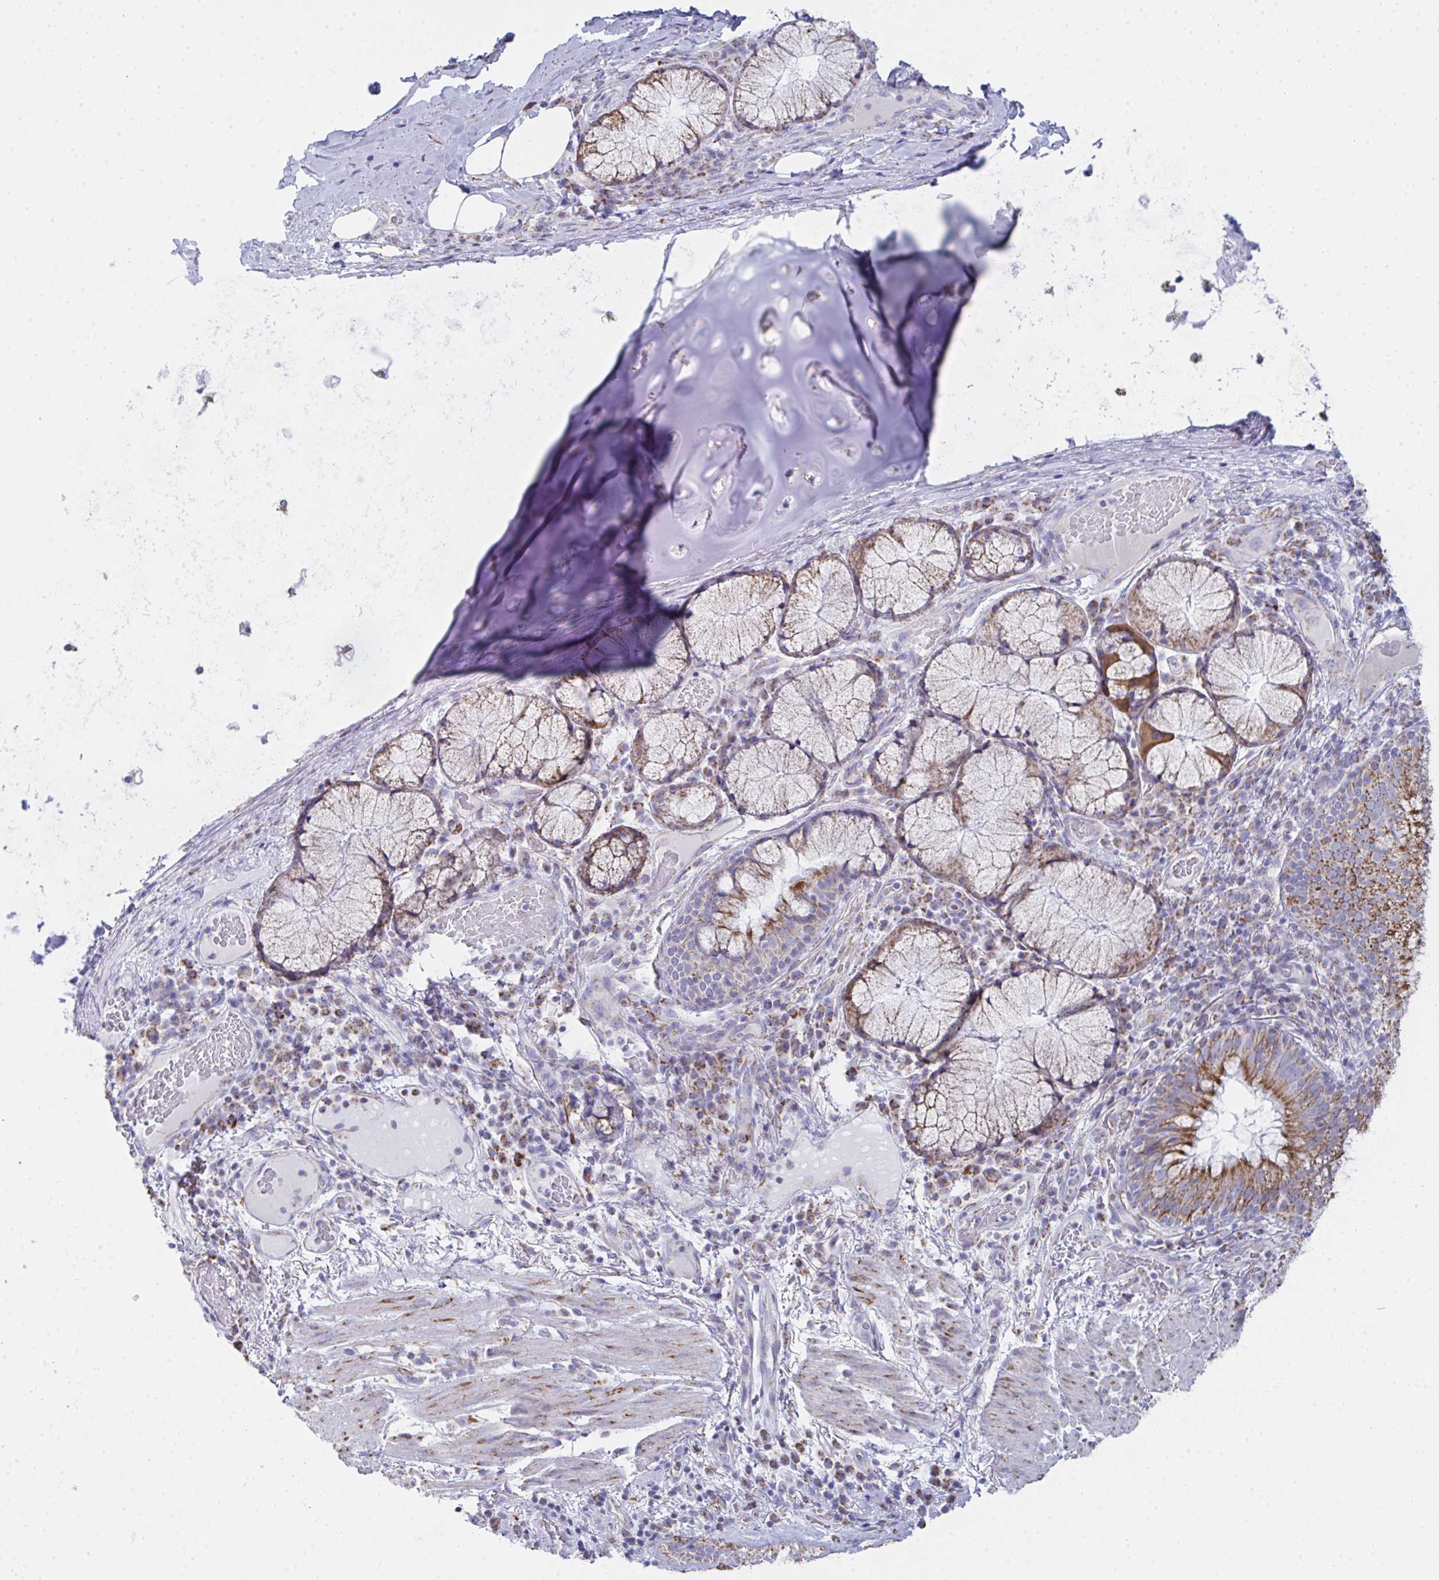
{"staining": {"intensity": "moderate", "quantity": "25%-75%", "location": "cytoplasmic/membranous"}, "tissue": "bronchus", "cell_type": "Respiratory epithelial cells", "image_type": "normal", "snomed": [{"axis": "morphology", "description": "Normal tissue, NOS"}, {"axis": "topography", "description": "Lymph node"}, {"axis": "topography", "description": "Bronchus"}], "caption": "A medium amount of moderate cytoplasmic/membranous expression is seen in about 25%-75% of respiratory epithelial cells in normal bronchus.", "gene": "AIFM1", "patient": {"sex": "male", "age": 56}}